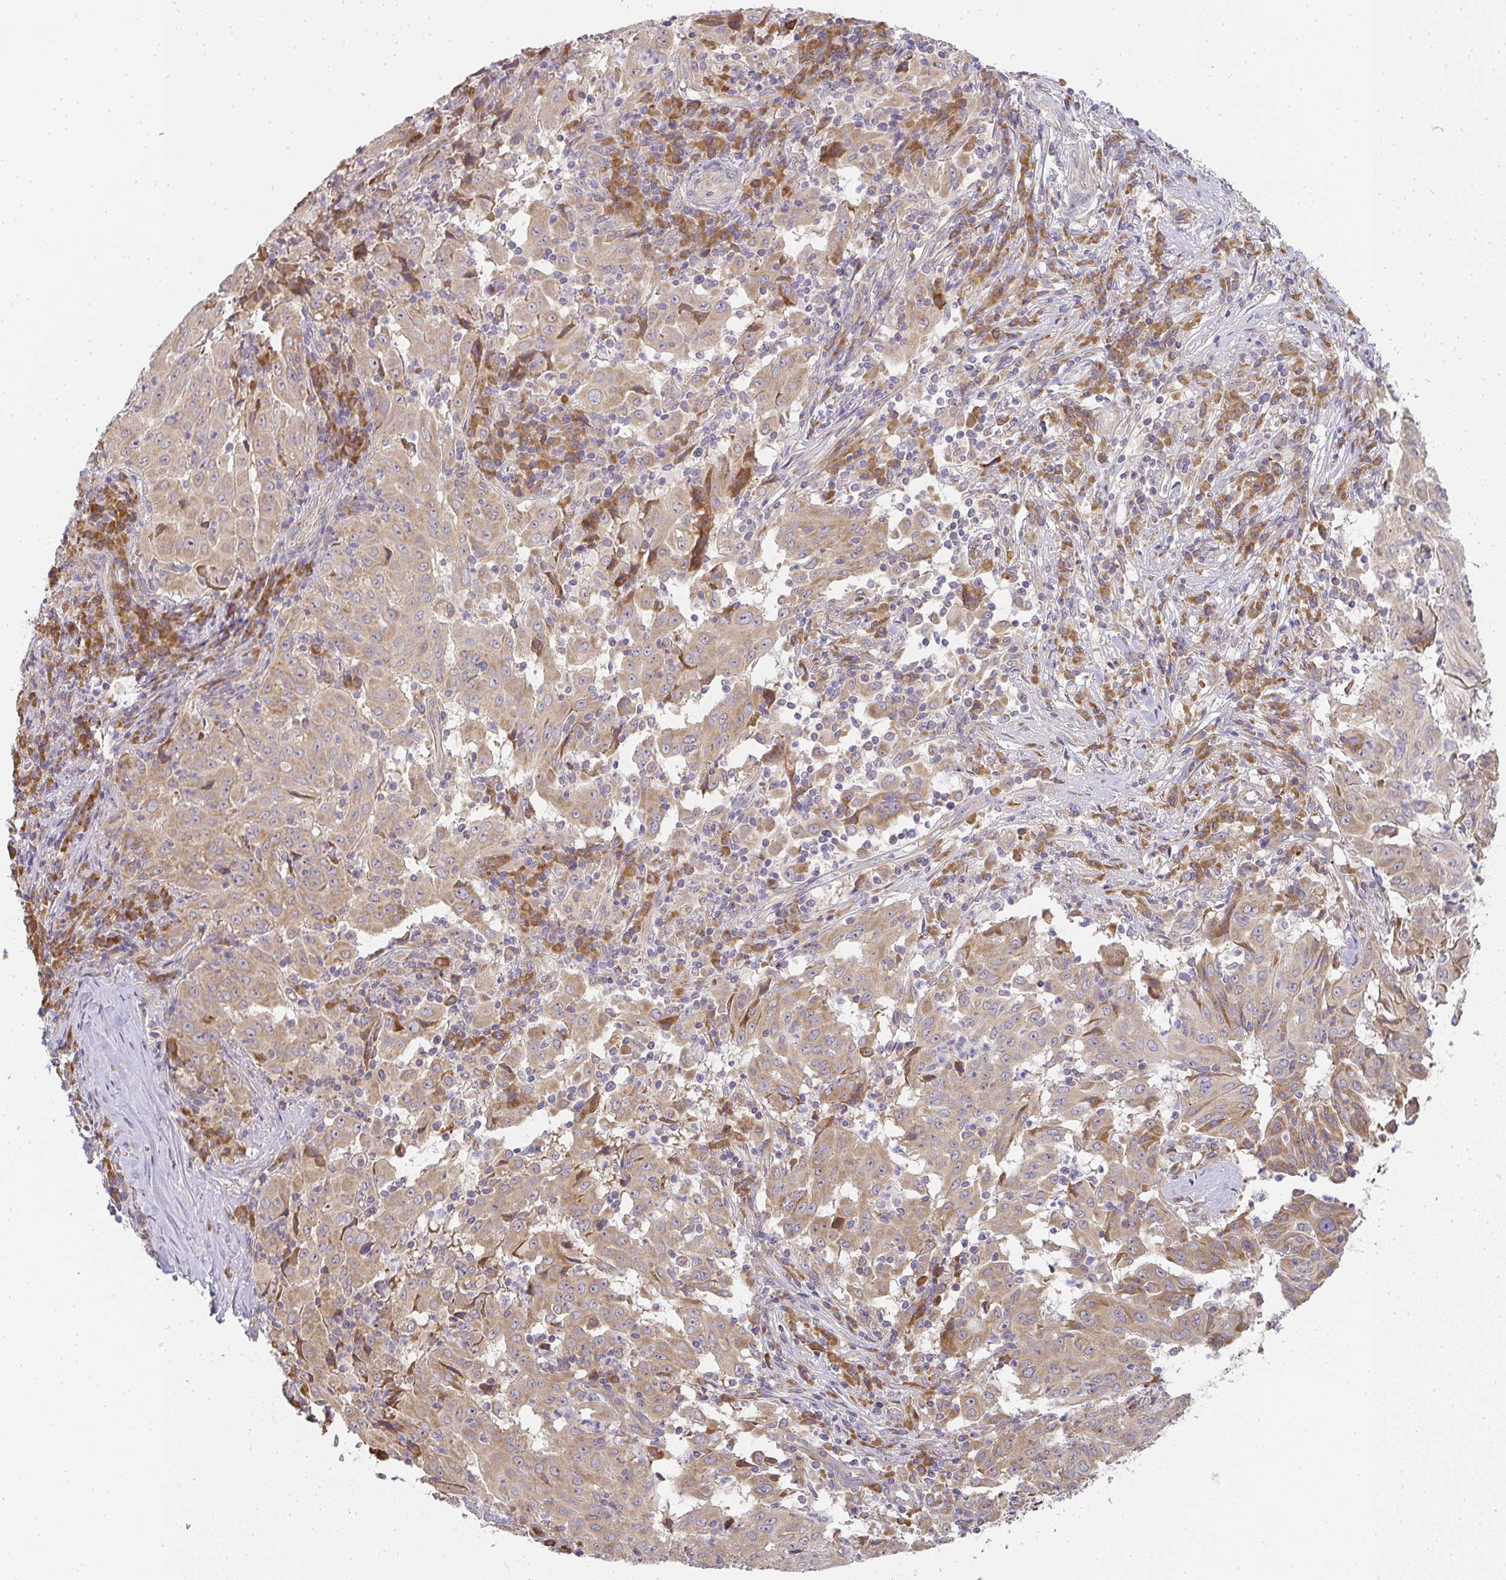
{"staining": {"intensity": "weak", "quantity": ">75%", "location": "cytoplasmic/membranous"}, "tissue": "pancreatic cancer", "cell_type": "Tumor cells", "image_type": "cancer", "snomed": [{"axis": "morphology", "description": "Adenocarcinoma, NOS"}, {"axis": "topography", "description": "Pancreas"}], "caption": "Immunohistochemistry (IHC) image of neoplastic tissue: adenocarcinoma (pancreatic) stained using immunohistochemistry (IHC) shows low levels of weak protein expression localized specifically in the cytoplasmic/membranous of tumor cells, appearing as a cytoplasmic/membranous brown color.", "gene": "SLC35B3", "patient": {"sex": "male", "age": 63}}